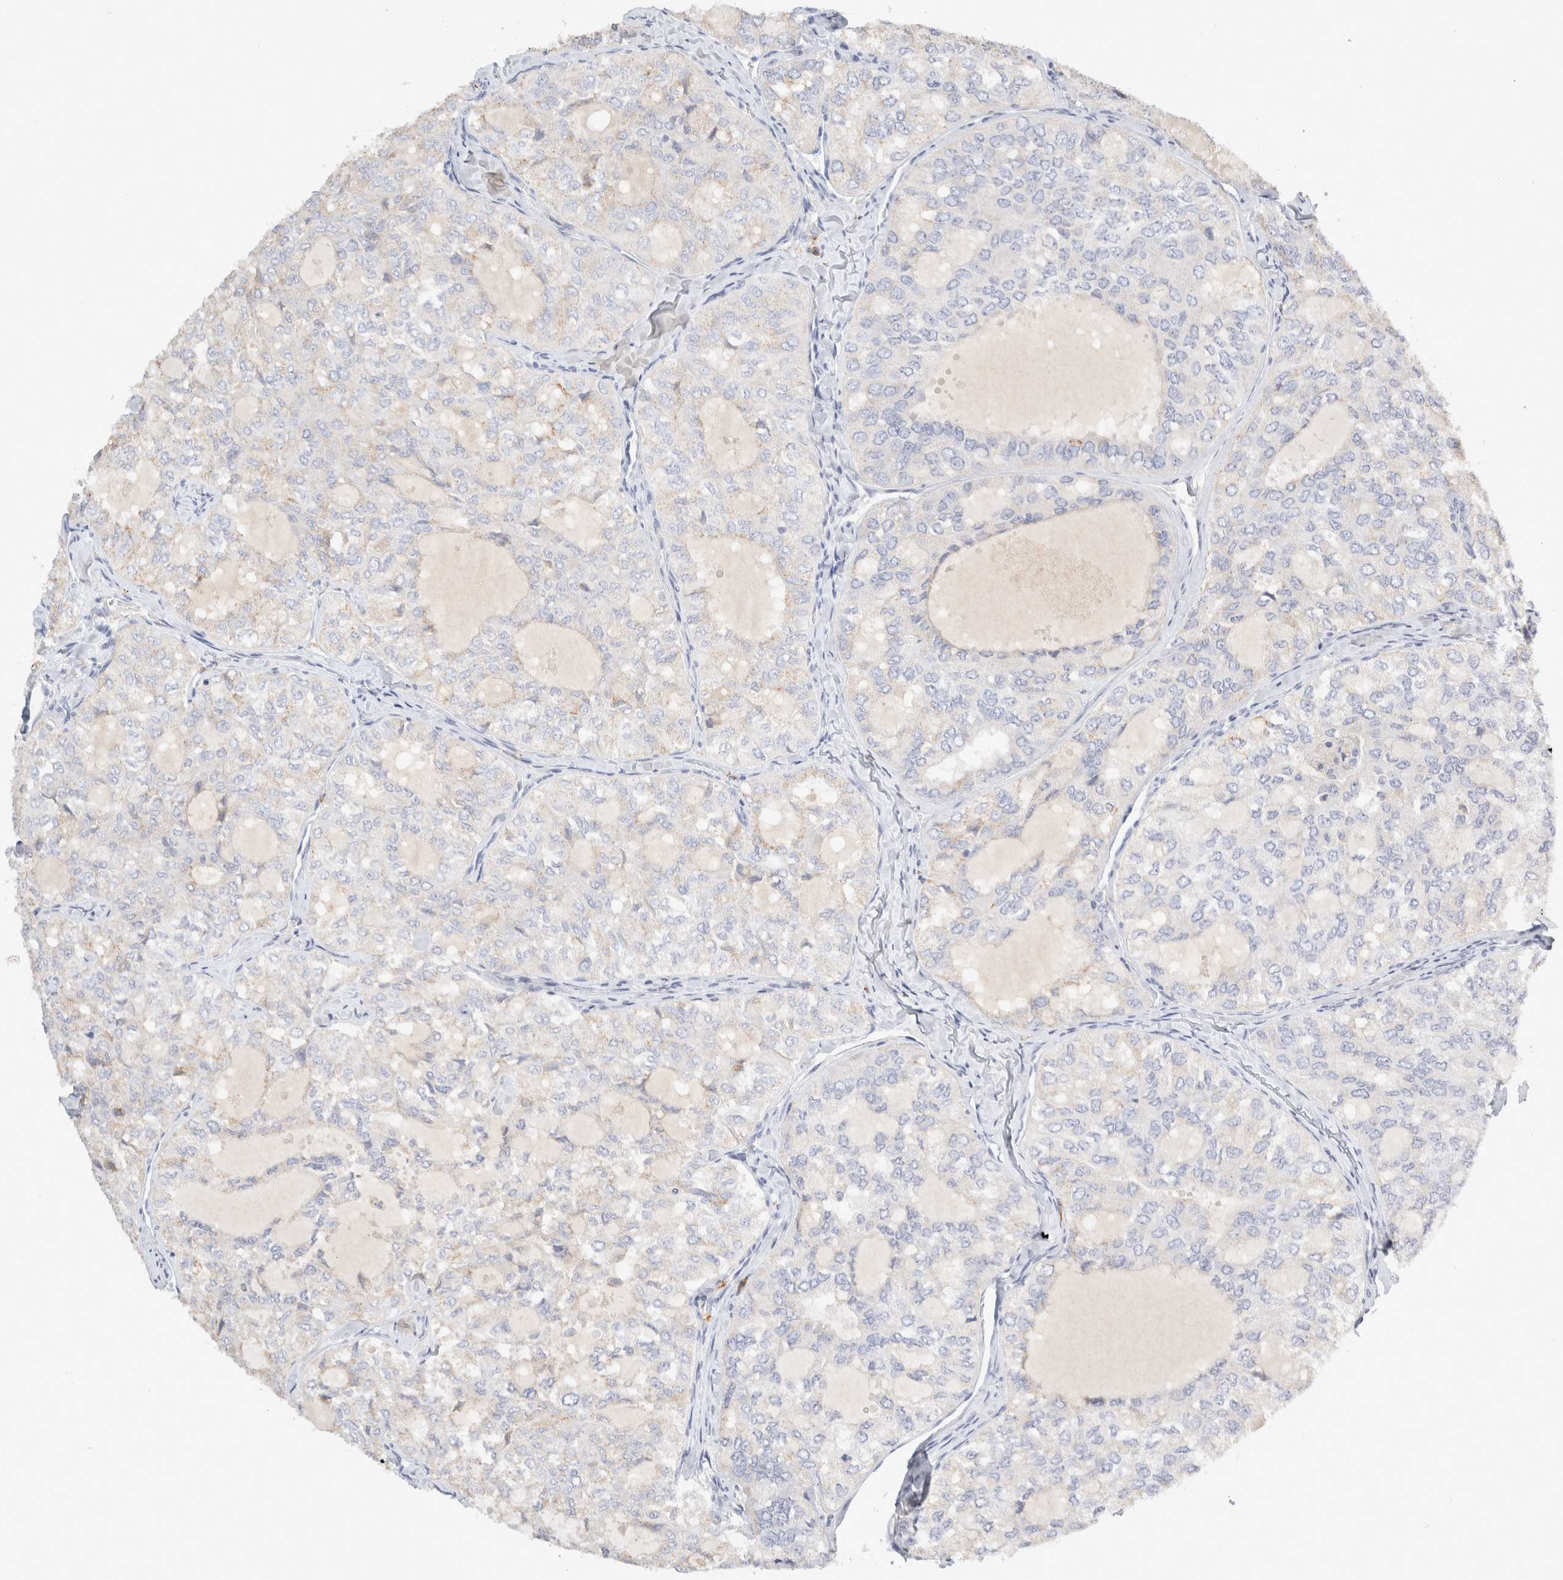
{"staining": {"intensity": "weak", "quantity": "<25%", "location": "cytoplasmic/membranous"}, "tissue": "thyroid cancer", "cell_type": "Tumor cells", "image_type": "cancer", "snomed": [{"axis": "morphology", "description": "Follicular adenoma carcinoma, NOS"}, {"axis": "topography", "description": "Thyroid gland"}], "caption": "Photomicrograph shows no protein positivity in tumor cells of thyroid cancer (follicular adenoma carcinoma) tissue.", "gene": "FGL2", "patient": {"sex": "male", "age": 75}}